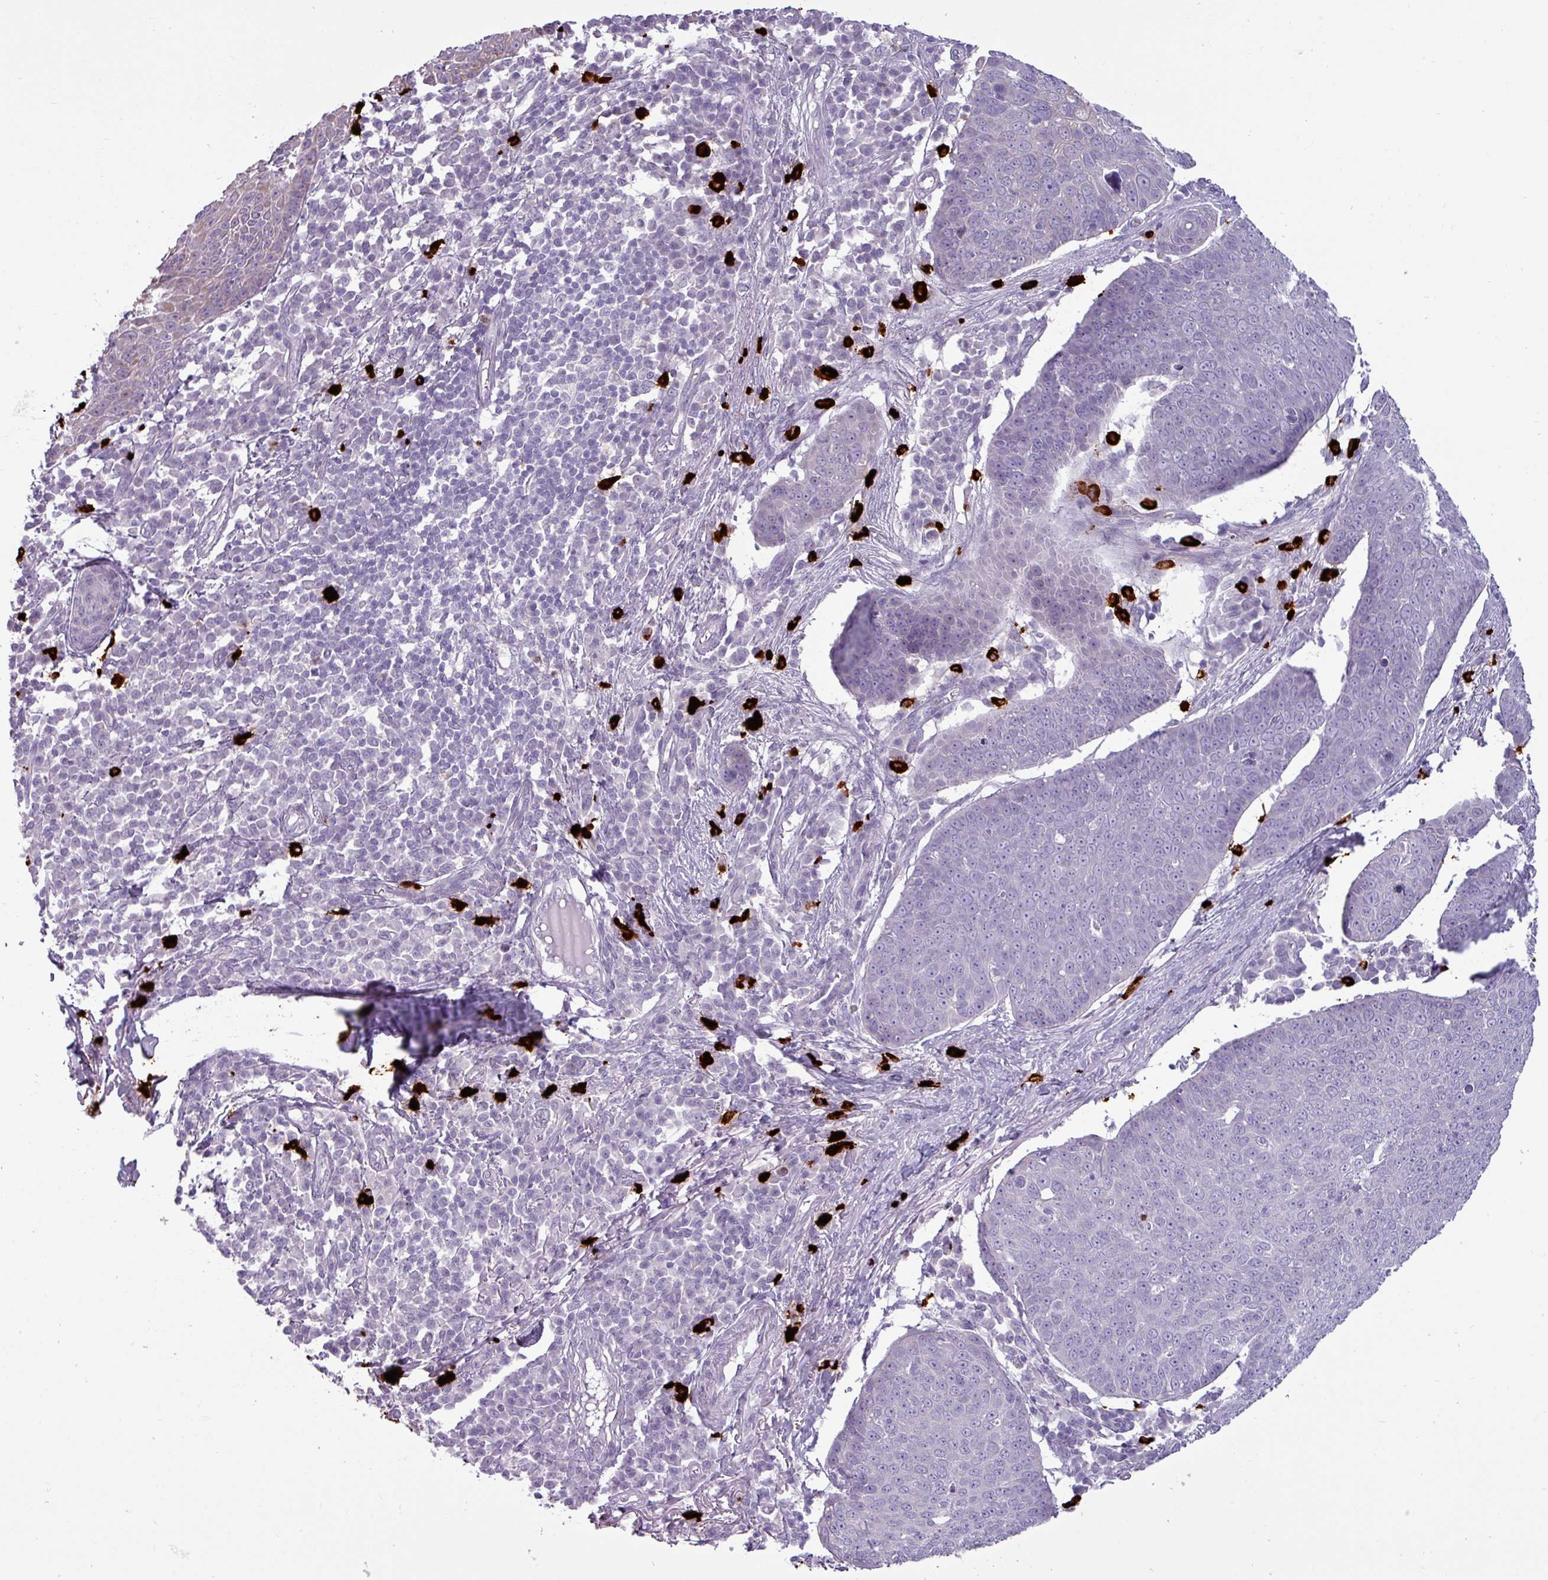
{"staining": {"intensity": "negative", "quantity": "none", "location": "none"}, "tissue": "skin cancer", "cell_type": "Tumor cells", "image_type": "cancer", "snomed": [{"axis": "morphology", "description": "Squamous cell carcinoma, NOS"}, {"axis": "topography", "description": "Skin"}], "caption": "The histopathology image reveals no significant staining in tumor cells of skin cancer (squamous cell carcinoma).", "gene": "TRIM39", "patient": {"sex": "male", "age": 71}}